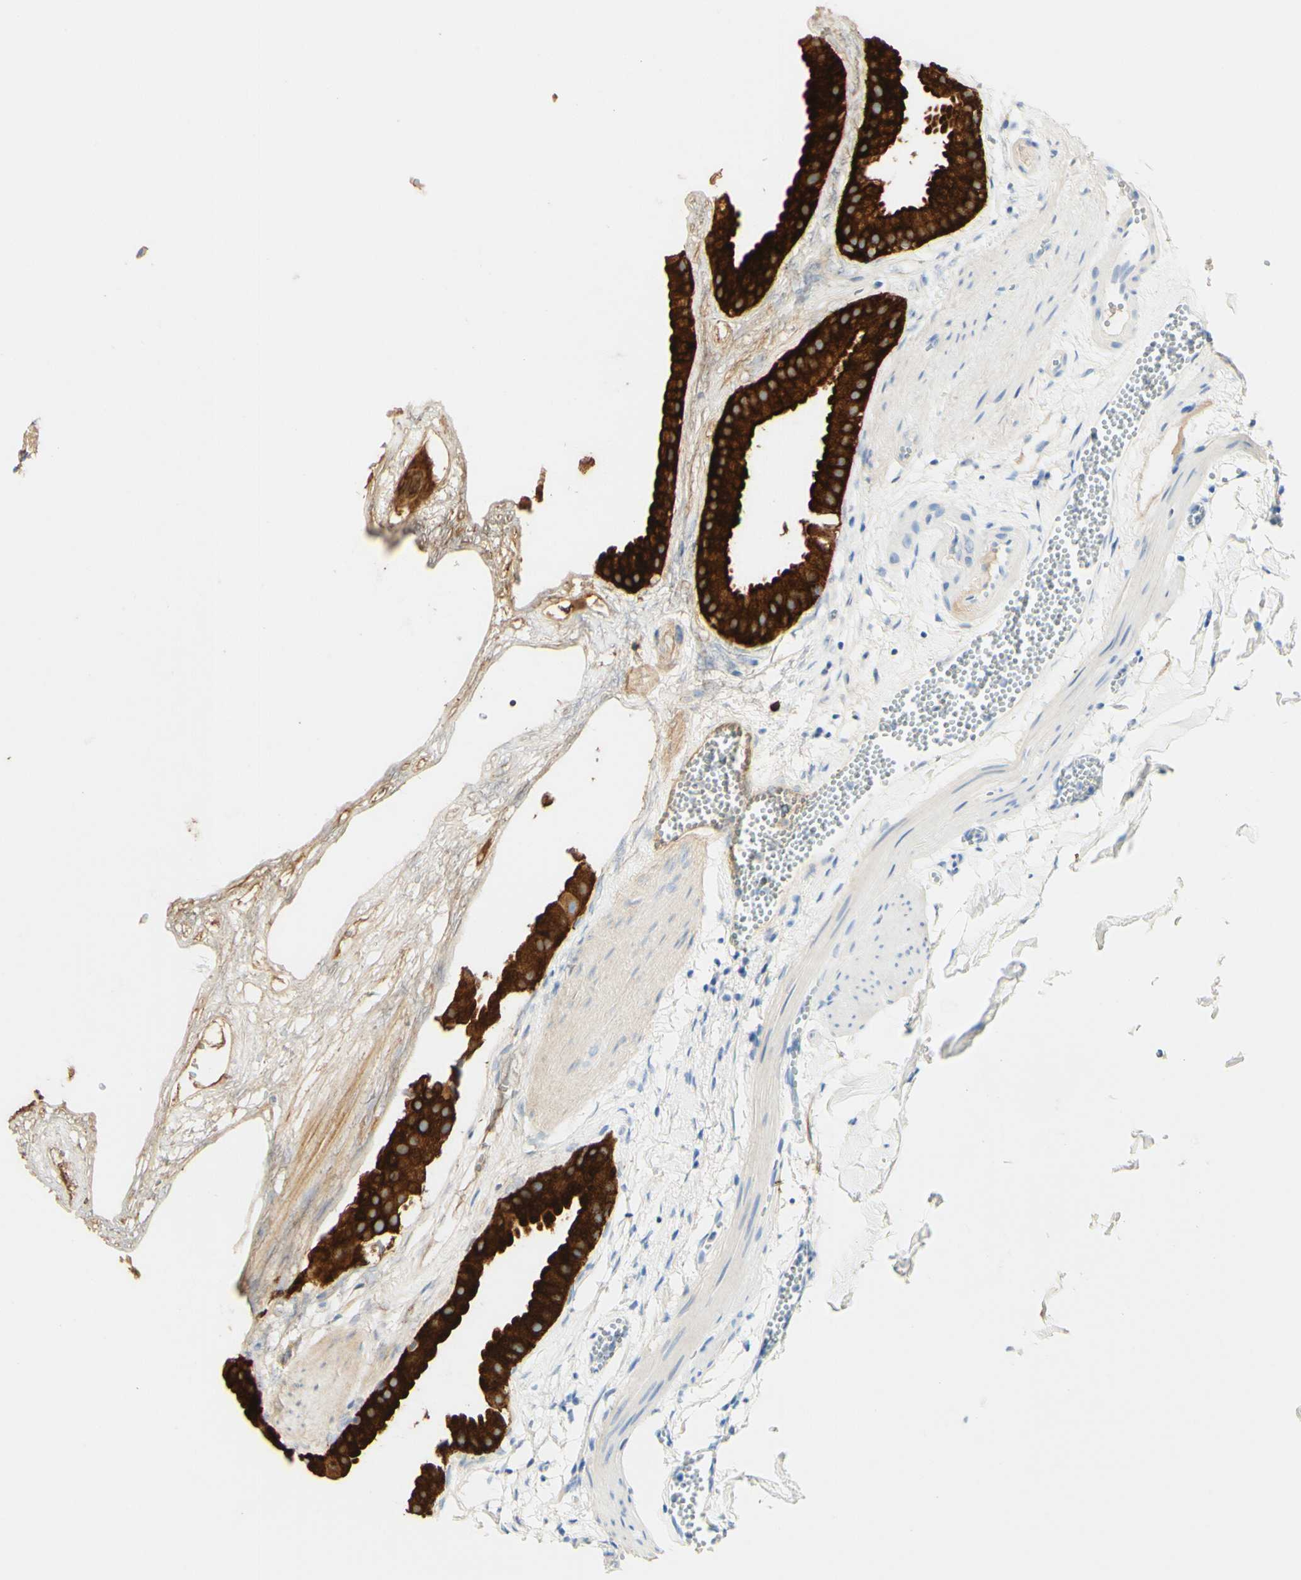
{"staining": {"intensity": "strong", "quantity": ">75%", "location": "cytoplasmic/membranous"}, "tissue": "gallbladder", "cell_type": "Glandular cells", "image_type": "normal", "snomed": [{"axis": "morphology", "description": "Normal tissue, NOS"}, {"axis": "topography", "description": "Gallbladder"}], "caption": "Immunohistochemistry (IHC) (DAB) staining of unremarkable gallbladder demonstrates strong cytoplasmic/membranous protein staining in approximately >75% of glandular cells. (brown staining indicates protein expression, while blue staining denotes nuclei).", "gene": "PIGR", "patient": {"sex": "female", "age": 64}}